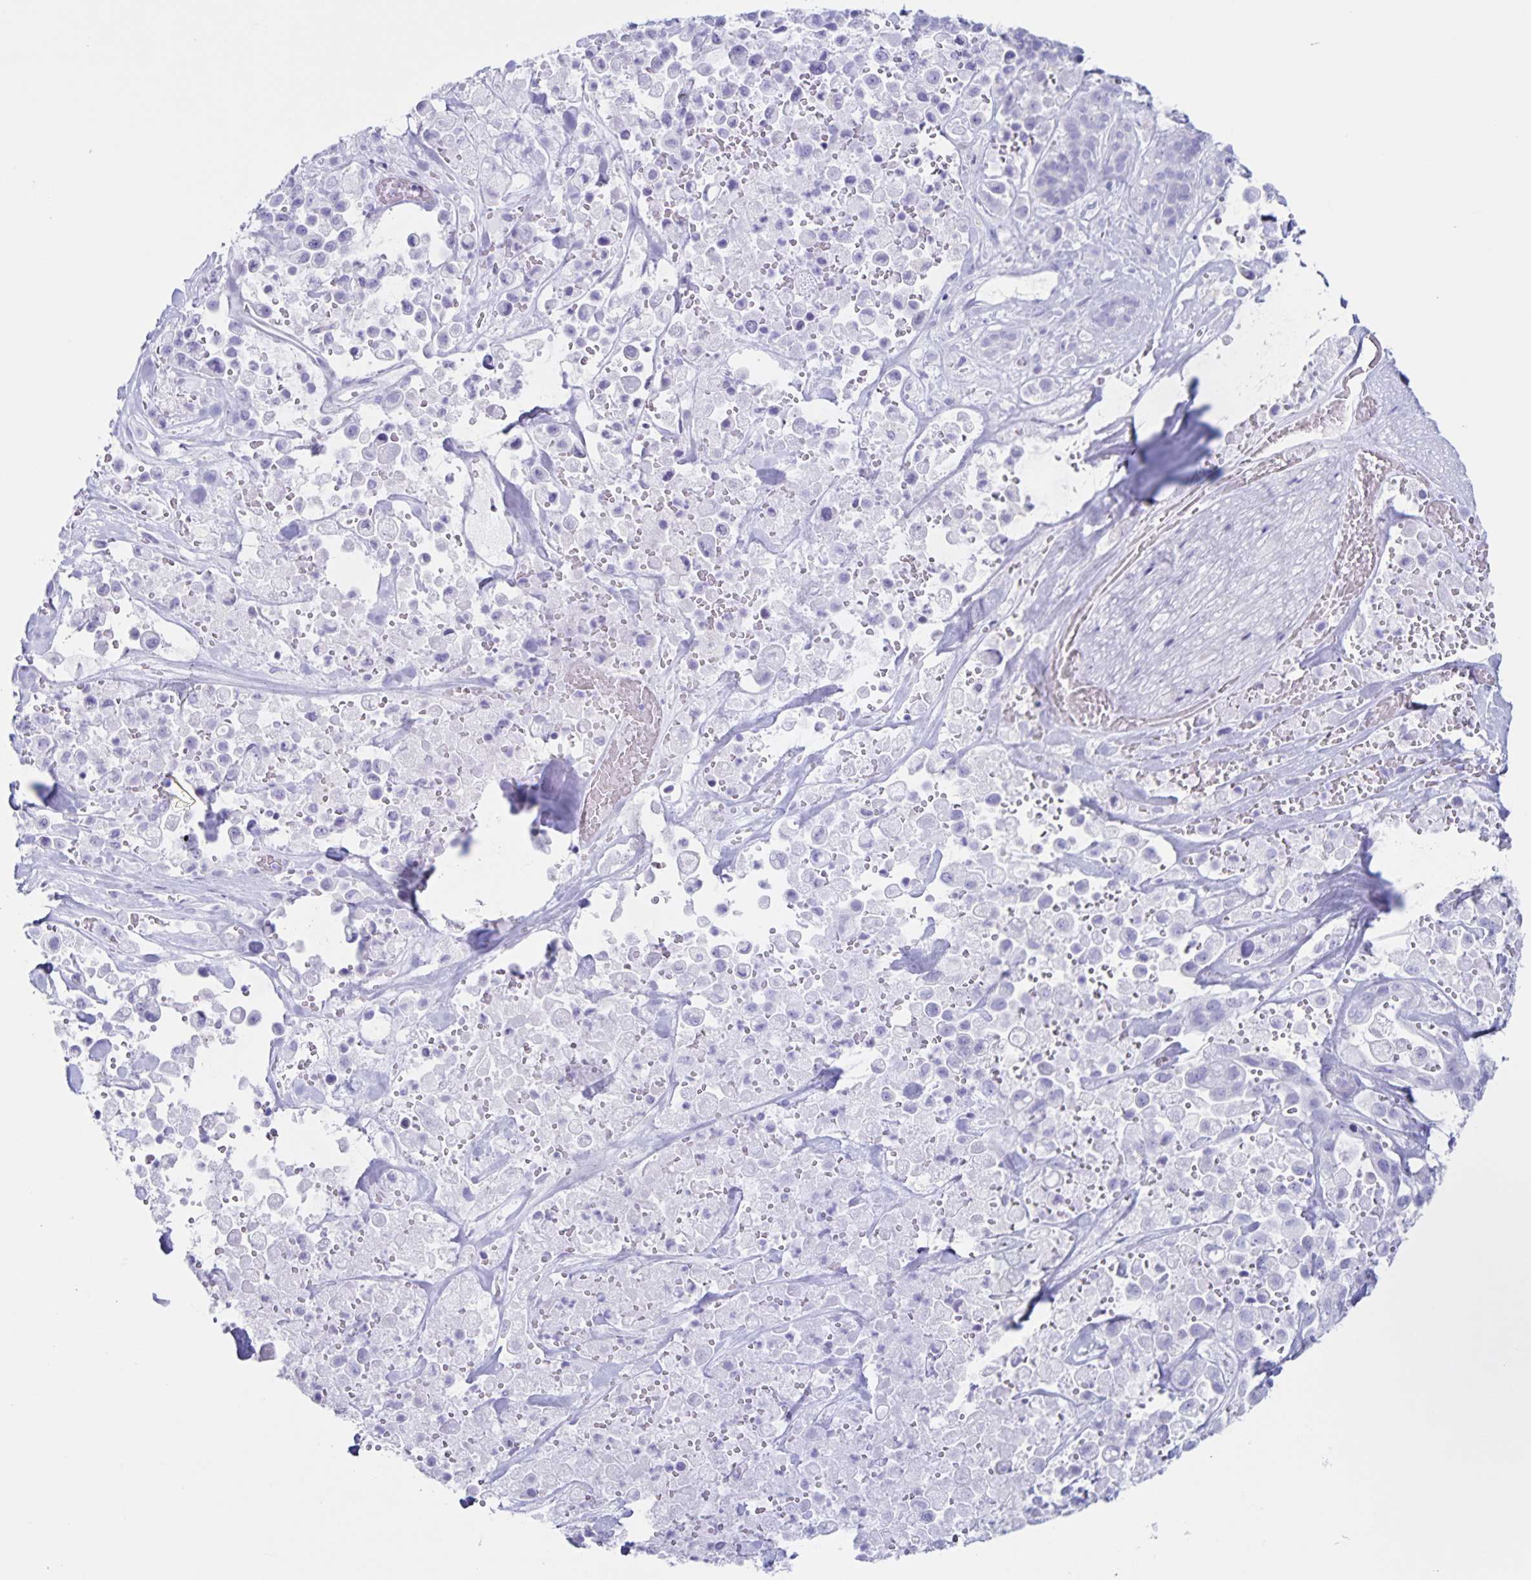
{"staining": {"intensity": "negative", "quantity": "none", "location": "none"}, "tissue": "pancreatic cancer", "cell_type": "Tumor cells", "image_type": "cancer", "snomed": [{"axis": "morphology", "description": "Adenocarcinoma, NOS"}, {"axis": "topography", "description": "Pancreas"}], "caption": "This histopathology image is of pancreatic adenocarcinoma stained with immunohistochemistry to label a protein in brown with the nuclei are counter-stained blue. There is no staining in tumor cells.", "gene": "C12orf56", "patient": {"sex": "male", "age": 44}}